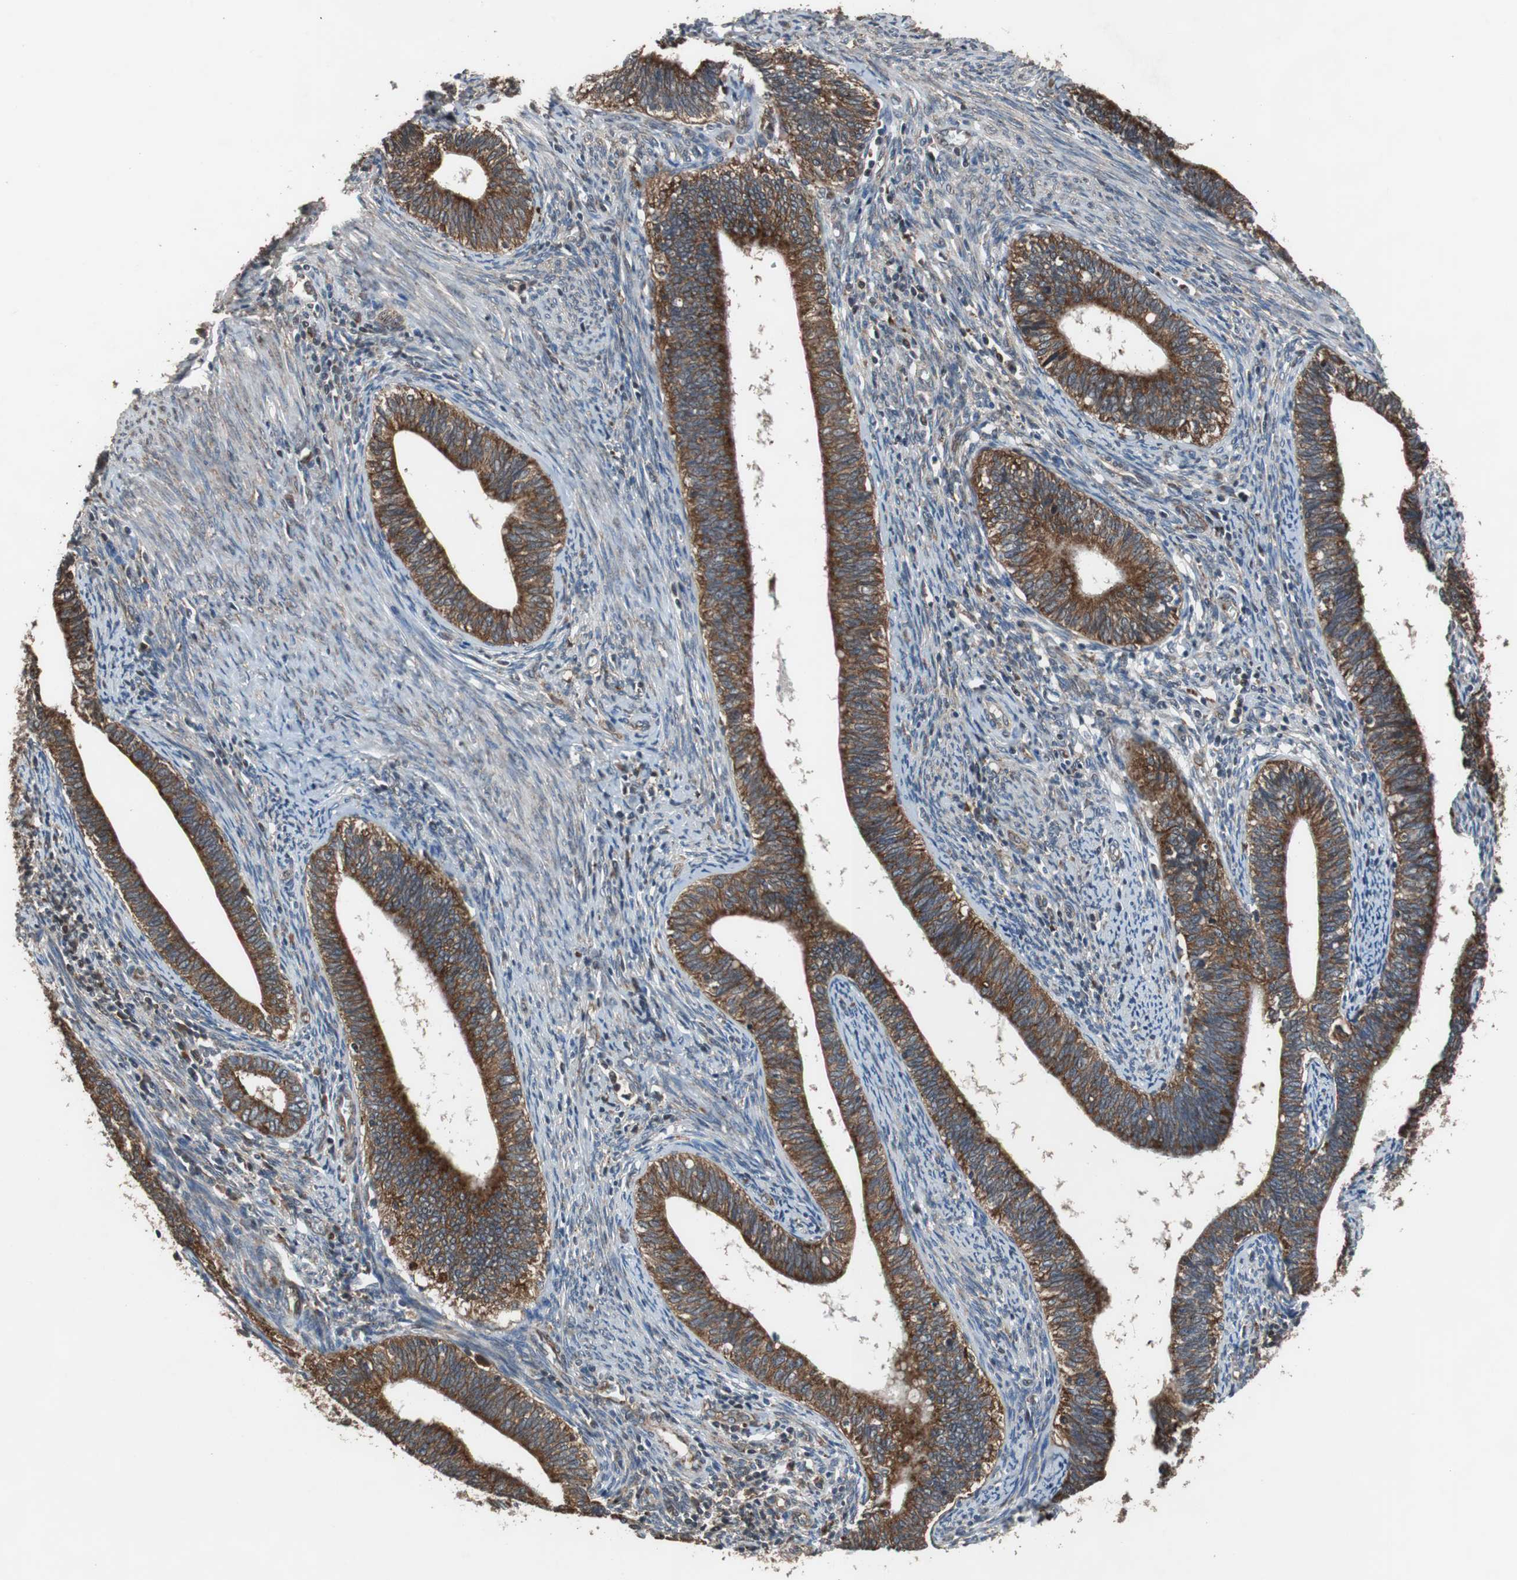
{"staining": {"intensity": "strong", "quantity": ">75%", "location": "cytoplasmic/membranous"}, "tissue": "cervical cancer", "cell_type": "Tumor cells", "image_type": "cancer", "snomed": [{"axis": "morphology", "description": "Adenocarcinoma, NOS"}, {"axis": "topography", "description": "Cervix"}], "caption": "IHC image of human adenocarcinoma (cervical) stained for a protein (brown), which shows high levels of strong cytoplasmic/membranous expression in approximately >75% of tumor cells.", "gene": "USP10", "patient": {"sex": "female", "age": 44}}